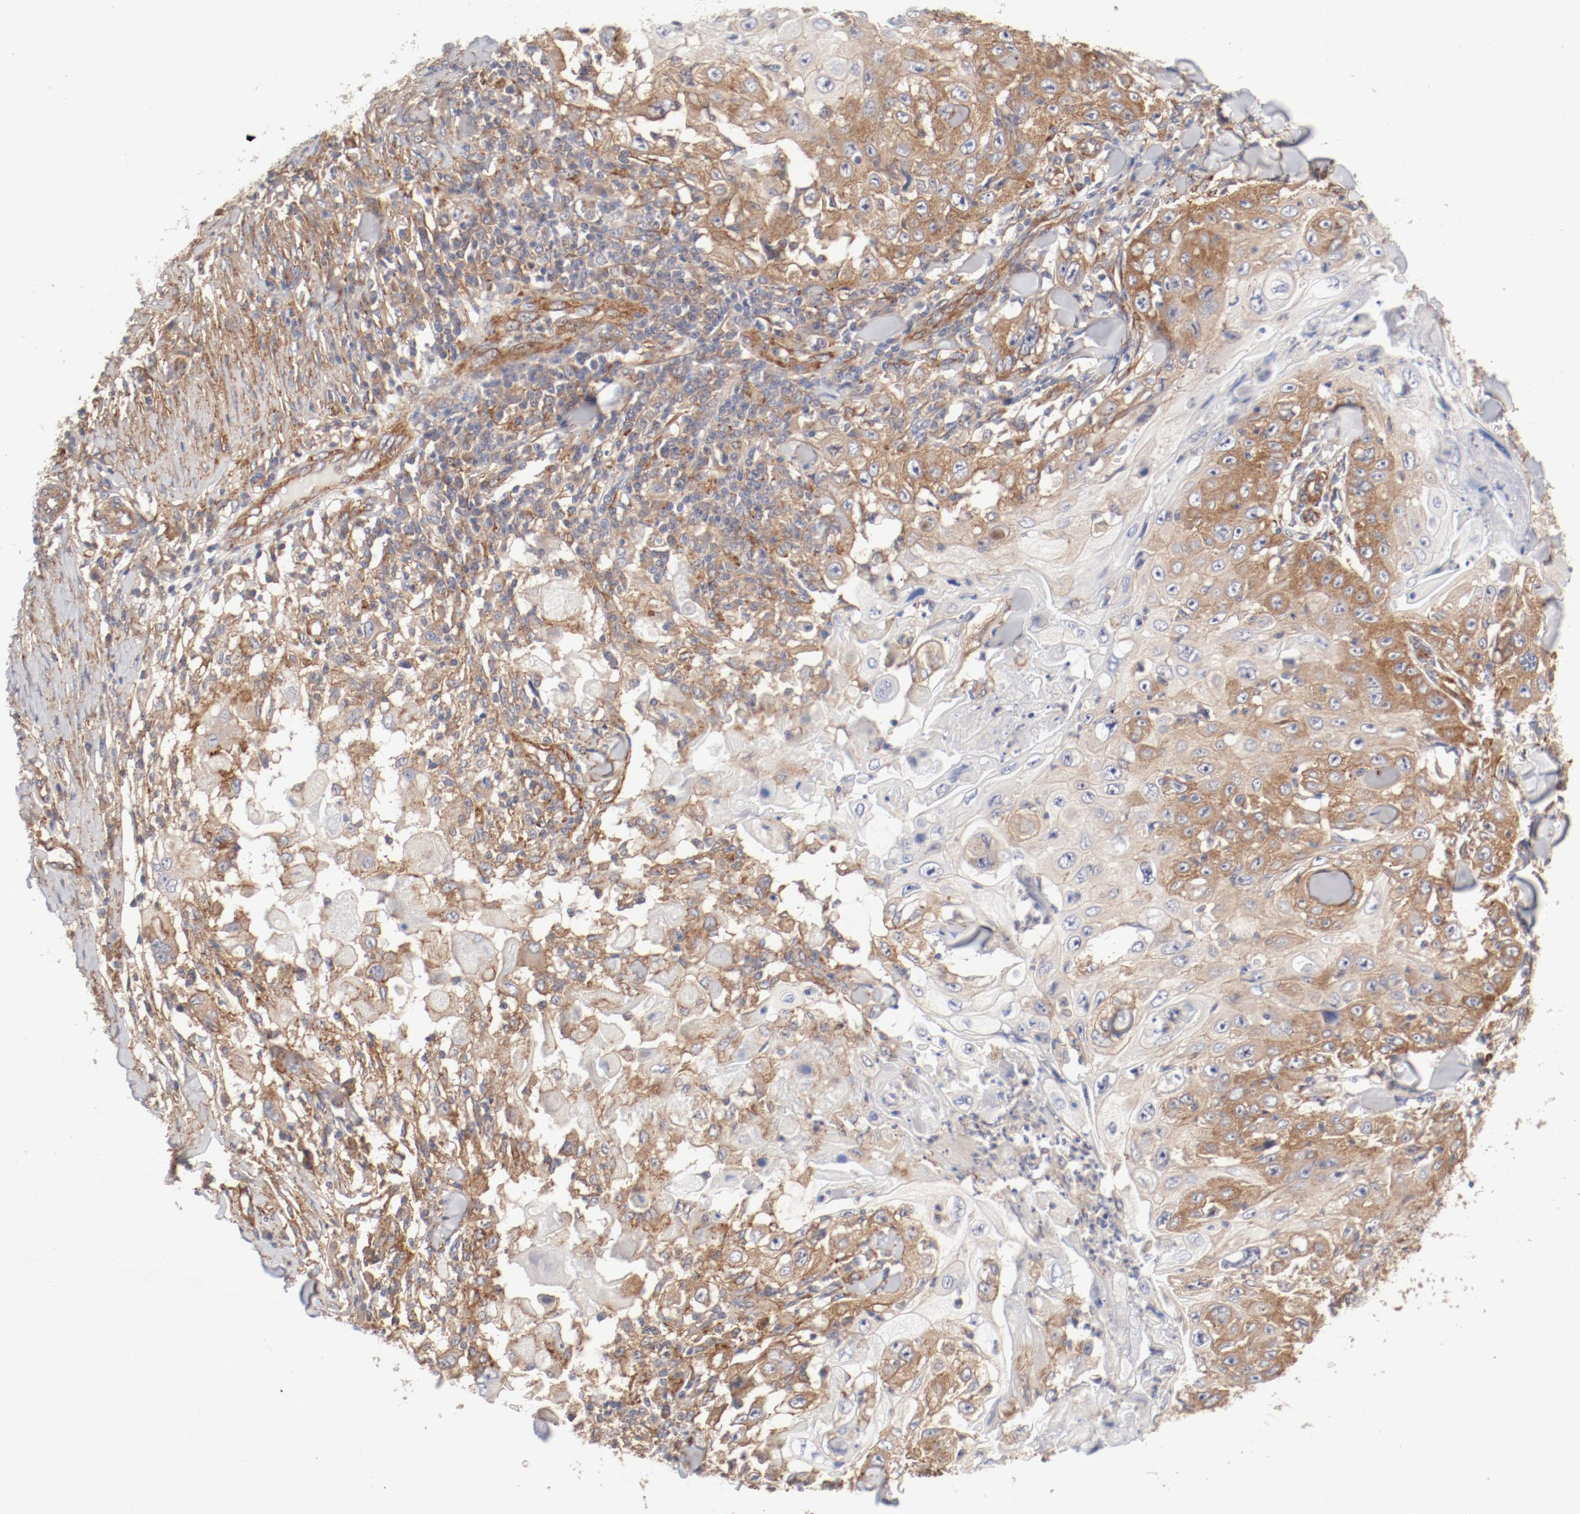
{"staining": {"intensity": "moderate", "quantity": "25%-75%", "location": "cytoplasmic/membranous"}, "tissue": "skin cancer", "cell_type": "Tumor cells", "image_type": "cancer", "snomed": [{"axis": "morphology", "description": "Squamous cell carcinoma, NOS"}, {"axis": "topography", "description": "Skin"}], "caption": "Immunohistochemical staining of human skin cancer exhibits medium levels of moderate cytoplasmic/membranous protein positivity in about 25%-75% of tumor cells.", "gene": "AP2A1", "patient": {"sex": "male", "age": 86}}